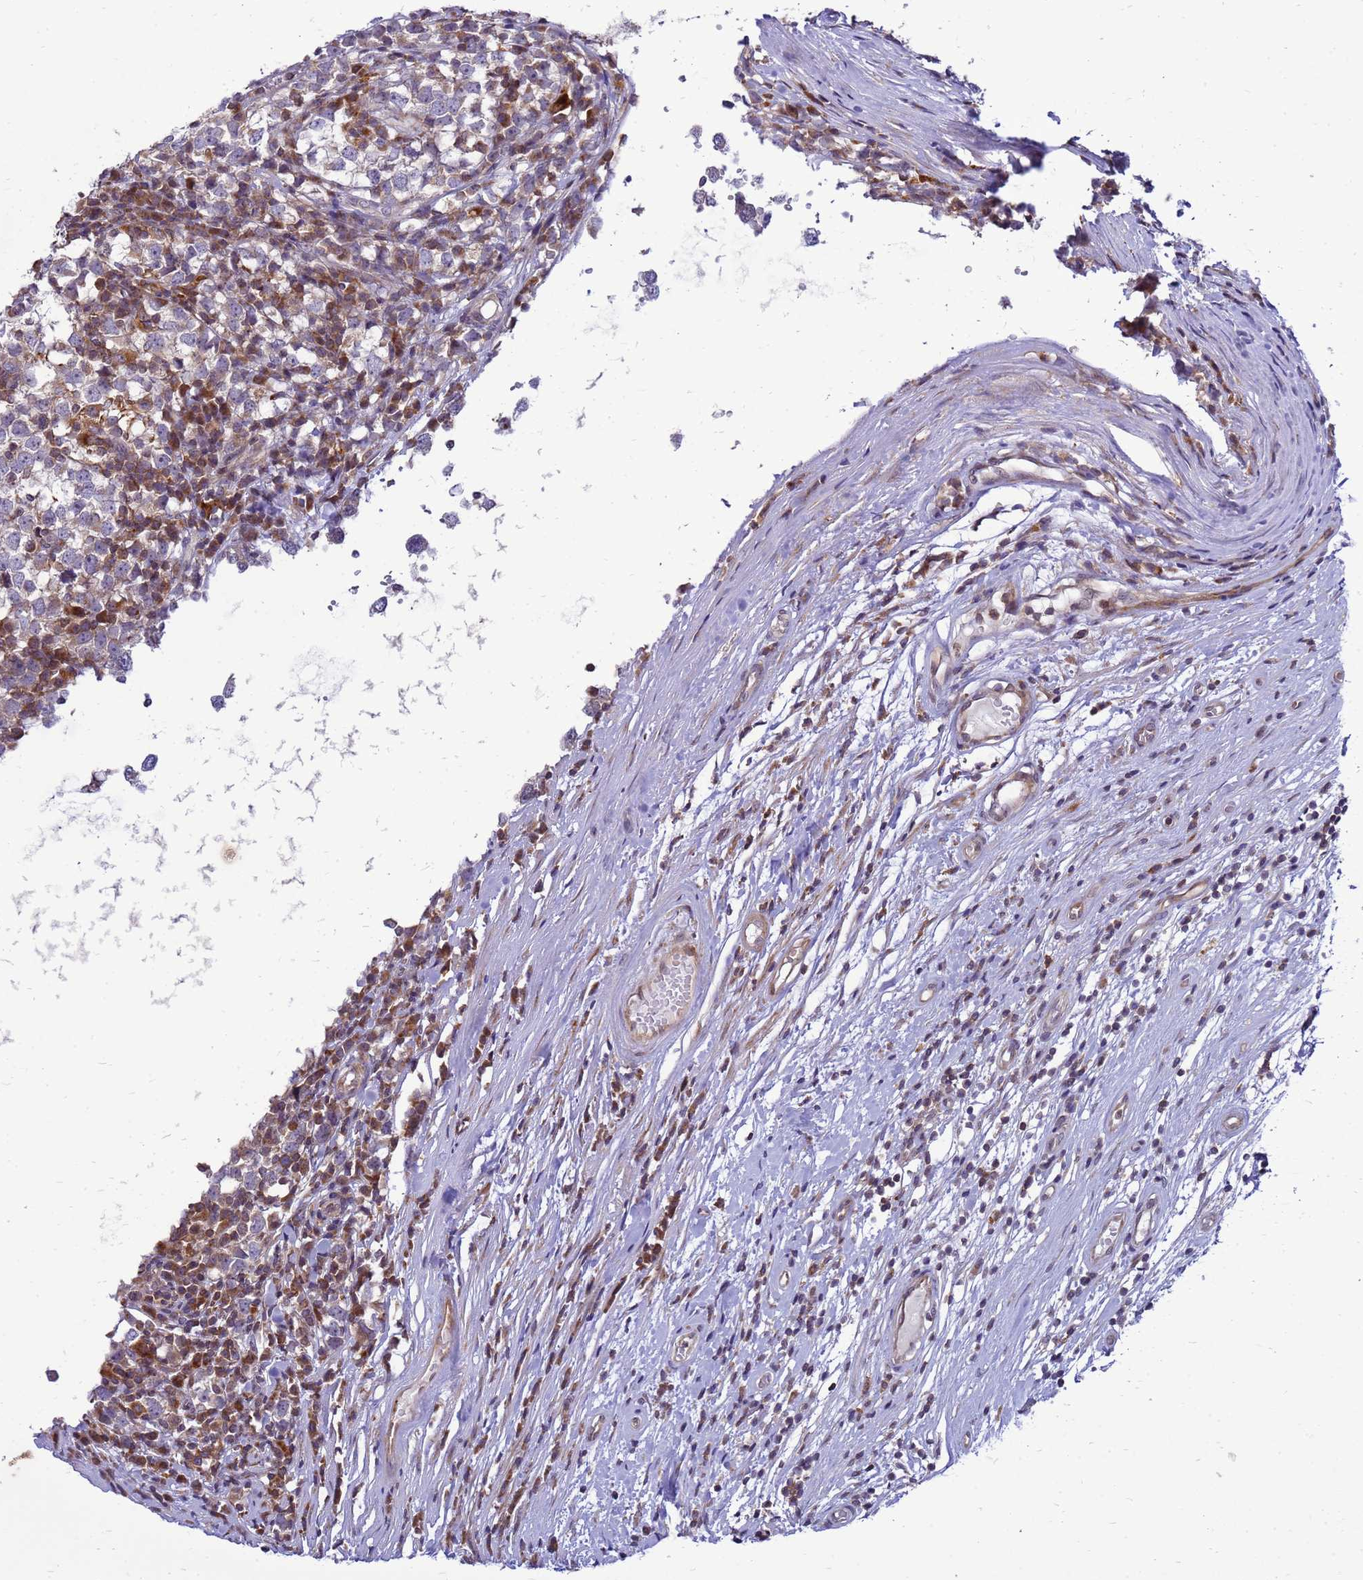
{"staining": {"intensity": "weak", "quantity": "<25%", "location": "cytoplasmic/membranous"}, "tissue": "testis cancer", "cell_type": "Tumor cells", "image_type": "cancer", "snomed": [{"axis": "morphology", "description": "Seminoma, NOS"}, {"axis": "topography", "description": "Testis"}], "caption": "Testis cancer (seminoma) was stained to show a protein in brown. There is no significant positivity in tumor cells.", "gene": "C12orf43", "patient": {"sex": "male", "age": 65}}